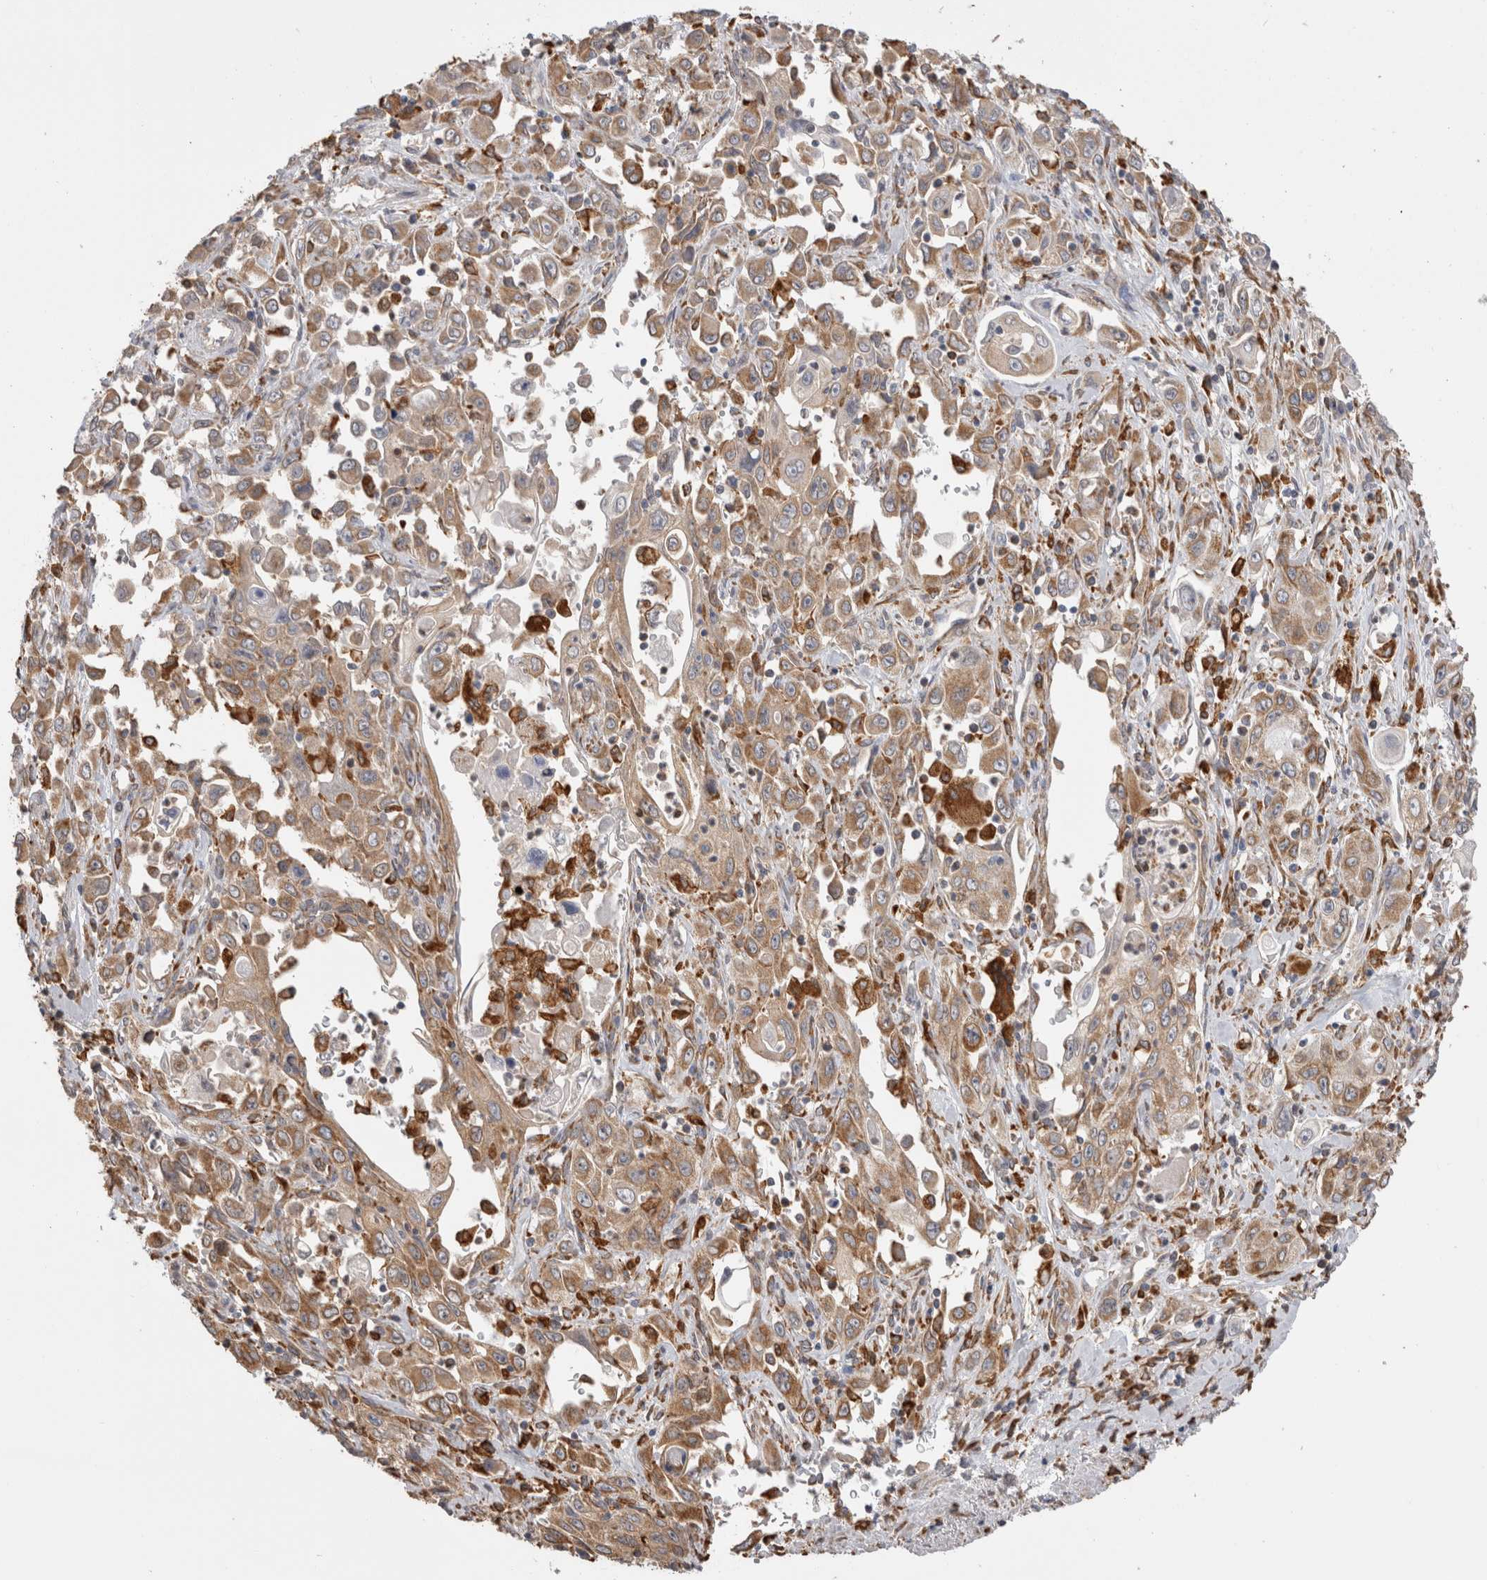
{"staining": {"intensity": "moderate", "quantity": ">75%", "location": "cytoplasmic/membranous"}, "tissue": "pancreatic cancer", "cell_type": "Tumor cells", "image_type": "cancer", "snomed": [{"axis": "morphology", "description": "Adenocarcinoma, NOS"}, {"axis": "topography", "description": "Pancreas"}], "caption": "This histopathology image reveals IHC staining of pancreatic cancer, with medium moderate cytoplasmic/membranous expression in approximately >75% of tumor cells.", "gene": "LRPAP1", "patient": {"sex": "male", "age": 70}}